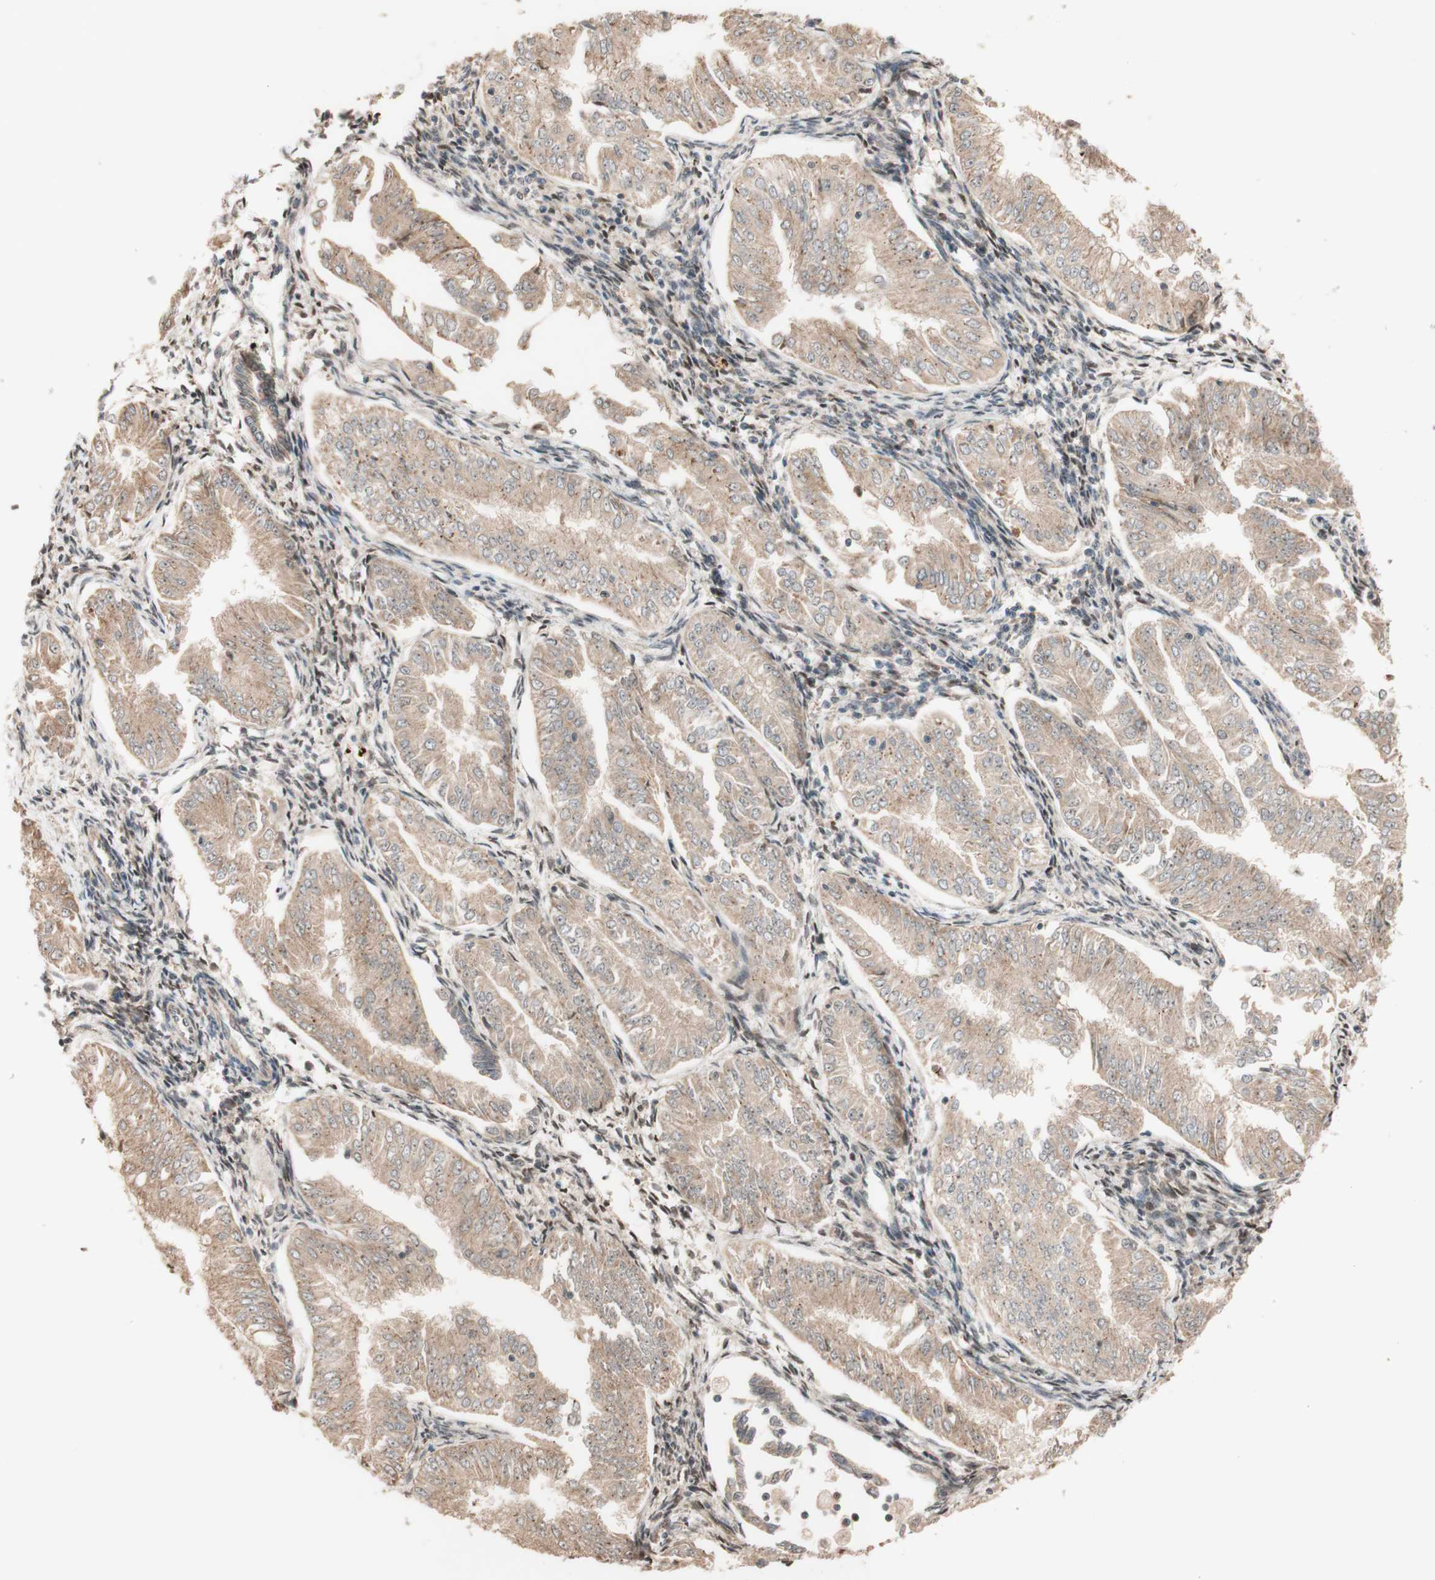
{"staining": {"intensity": "weak", "quantity": ">75%", "location": "cytoplasmic/membranous"}, "tissue": "endometrial cancer", "cell_type": "Tumor cells", "image_type": "cancer", "snomed": [{"axis": "morphology", "description": "Adenocarcinoma, NOS"}, {"axis": "topography", "description": "Endometrium"}], "caption": "Immunohistochemical staining of human endometrial cancer (adenocarcinoma) reveals weak cytoplasmic/membranous protein staining in approximately >75% of tumor cells. (brown staining indicates protein expression, while blue staining denotes nuclei).", "gene": "CCNC", "patient": {"sex": "female", "age": 53}}